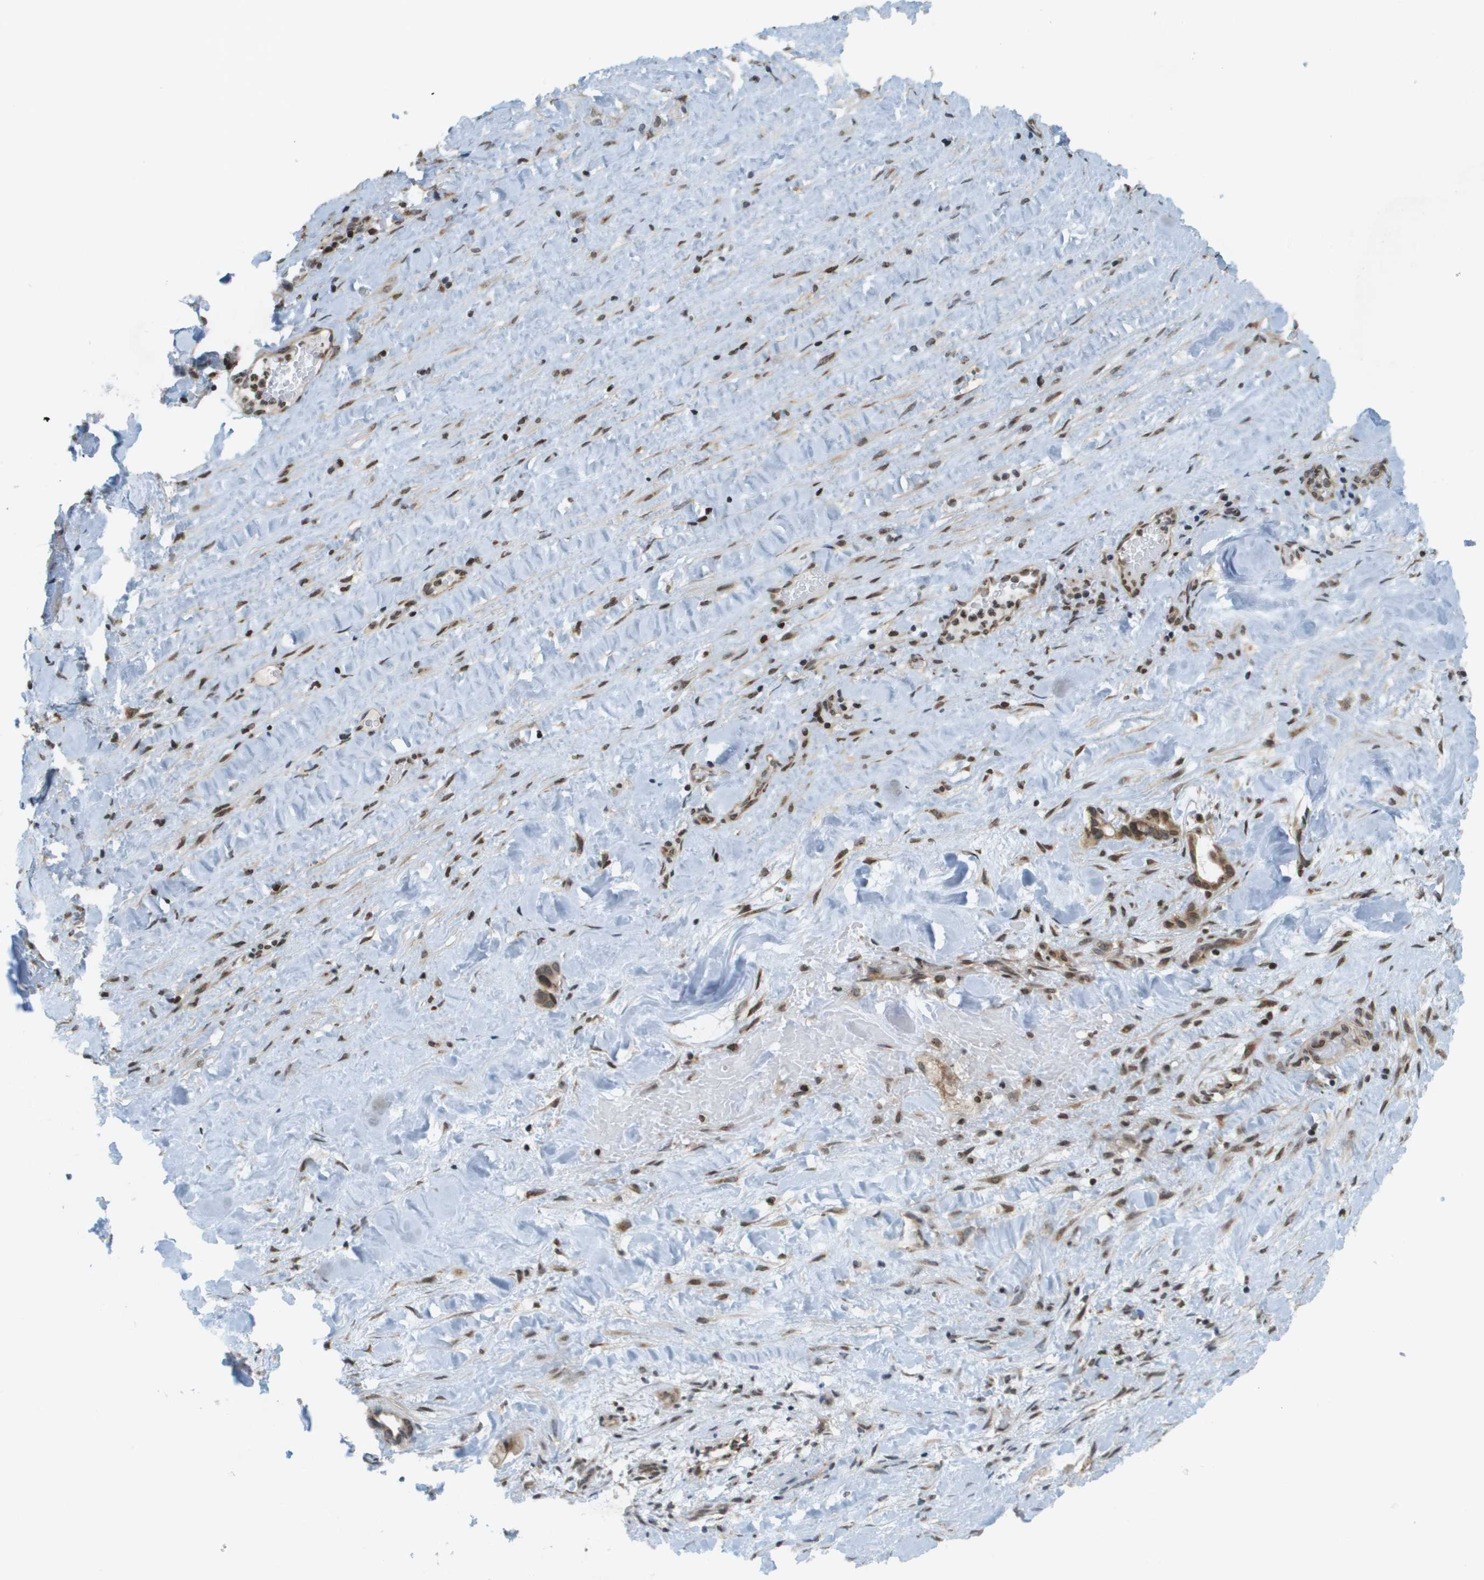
{"staining": {"intensity": "moderate", "quantity": ">75%", "location": "cytoplasmic/membranous,nuclear"}, "tissue": "liver cancer", "cell_type": "Tumor cells", "image_type": "cancer", "snomed": [{"axis": "morphology", "description": "Cholangiocarcinoma"}, {"axis": "topography", "description": "Liver"}], "caption": "Immunohistochemical staining of human liver cancer (cholangiocarcinoma) reveals medium levels of moderate cytoplasmic/membranous and nuclear staining in about >75% of tumor cells.", "gene": "EVC", "patient": {"sex": "female", "age": 65}}